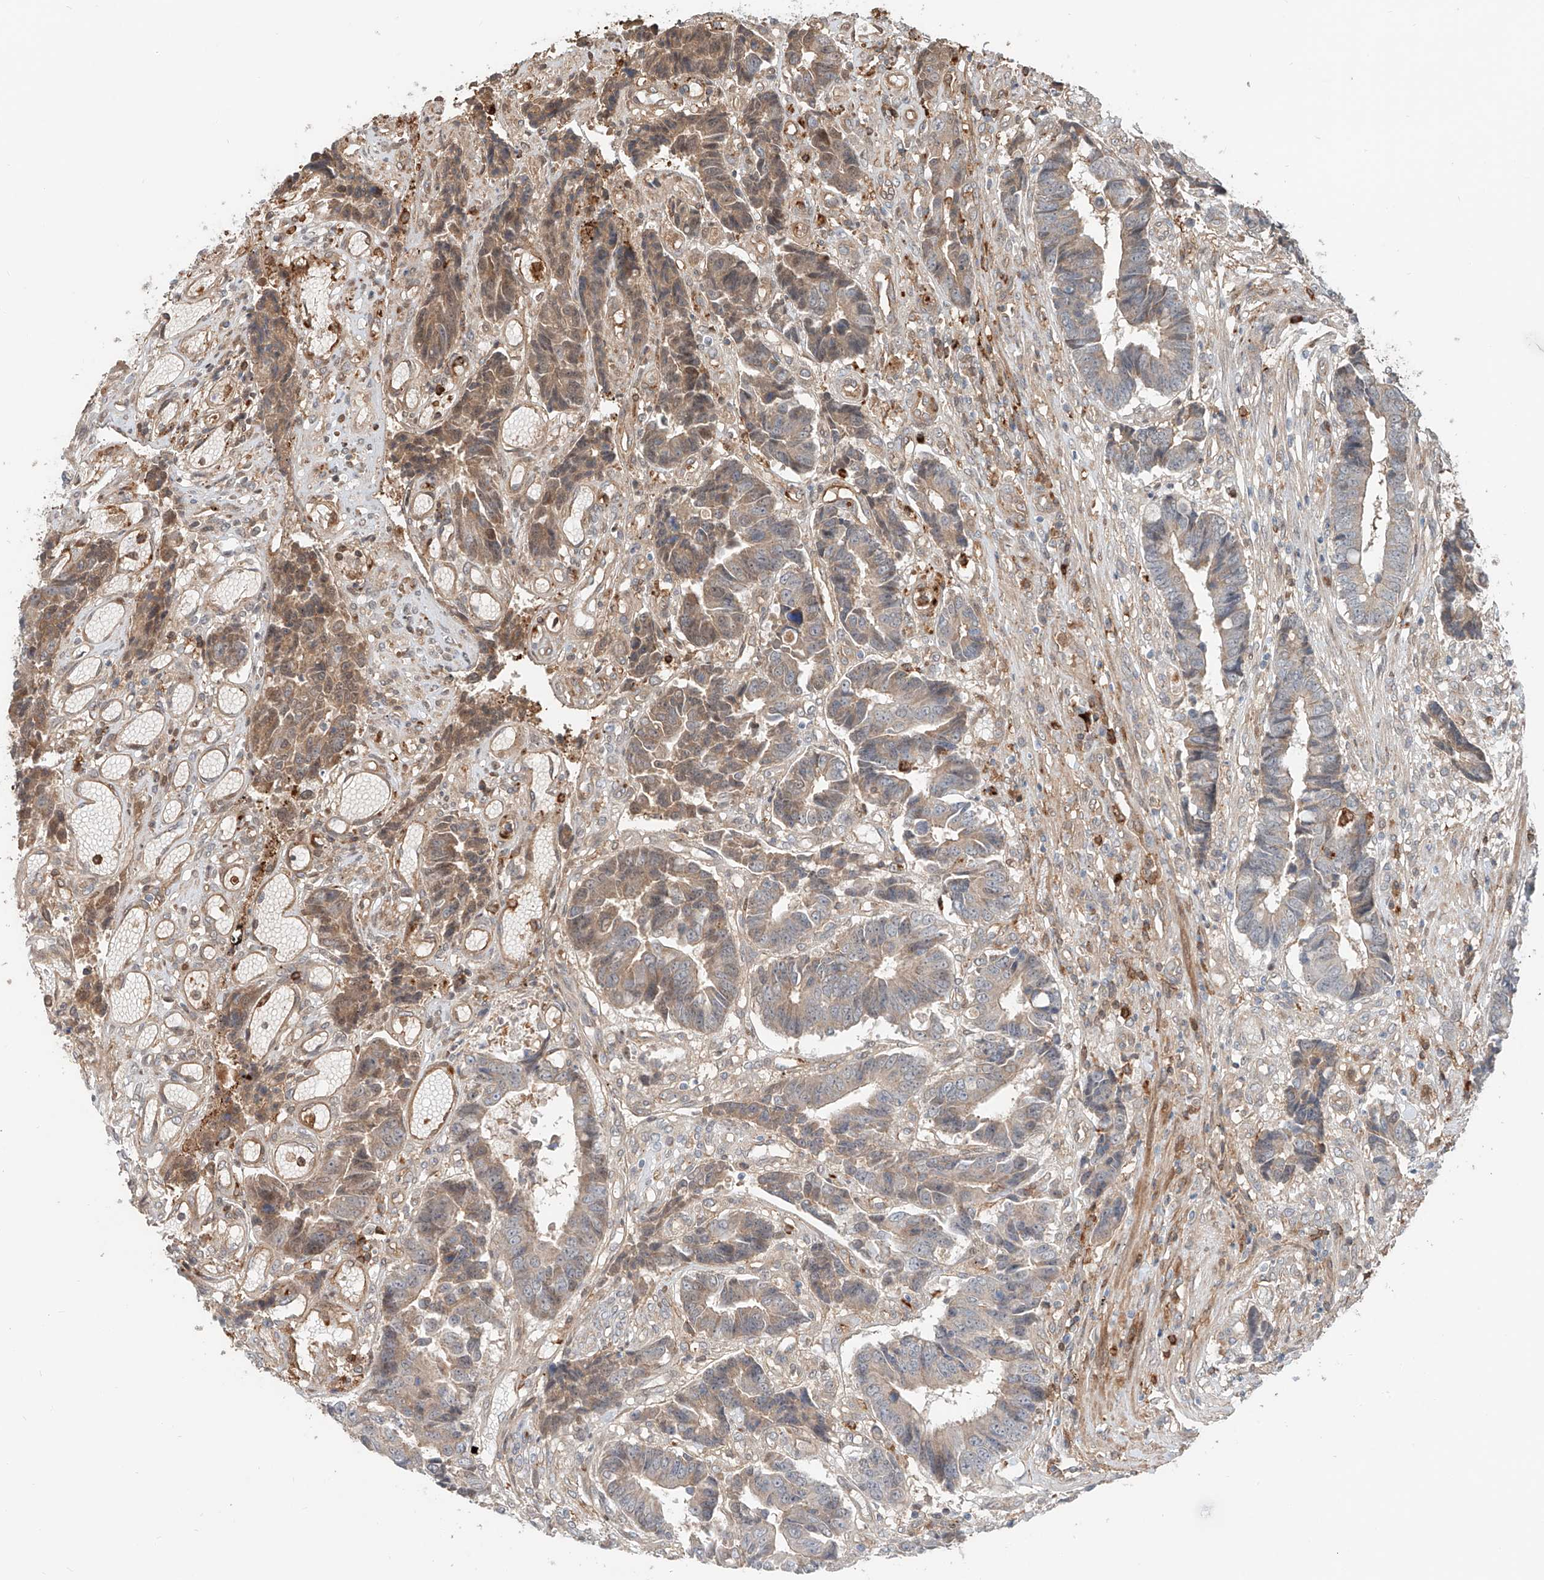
{"staining": {"intensity": "weak", "quantity": "25%-75%", "location": "cytoplasmic/membranous"}, "tissue": "colorectal cancer", "cell_type": "Tumor cells", "image_type": "cancer", "snomed": [{"axis": "morphology", "description": "Adenocarcinoma, NOS"}, {"axis": "topography", "description": "Rectum"}], "caption": "The image shows a brown stain indicating the presence of a protein in the cytoplasmic/membranous of tumor cells in colorectal cancer.", "gene": "CEP162", "patient": {"sex": "male", "age": 84}}